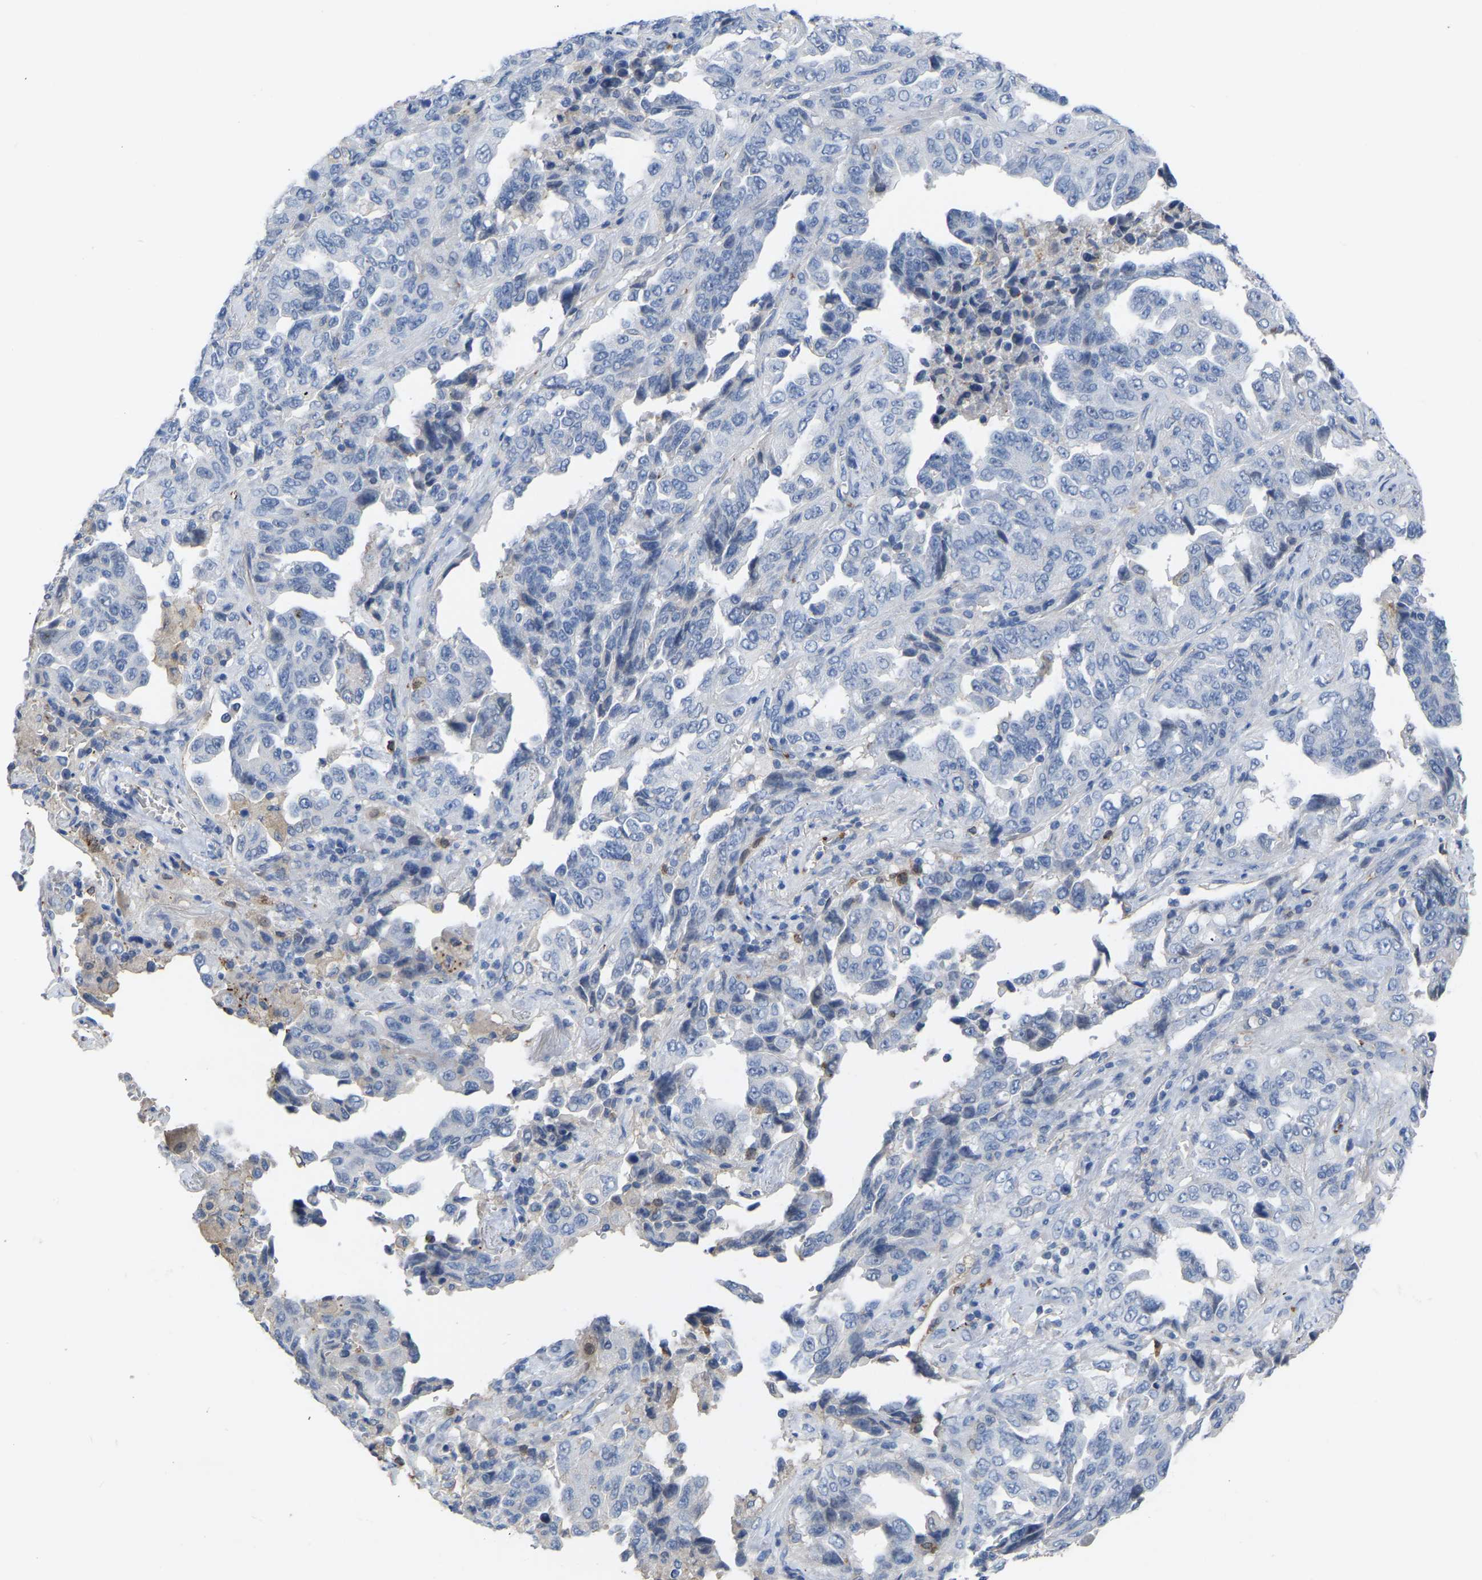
{"staining": {"intensity": "negative", "quantity": "none", "location": "none"}, "tissue": "lung cancer", "cell_type": "Tumor cells", "image_type": "cancer", "snomed": [{"axis": "morphology", "description": "Adenocarcinoma, NOS"}, {"axis": "topography", "description": "Lung"}], "caption": "Tumor cells show no significant positivity in adenocarcinoma (lung).", "gene": "ZNF449", "patient": {"sex": "female", "age": 51}}